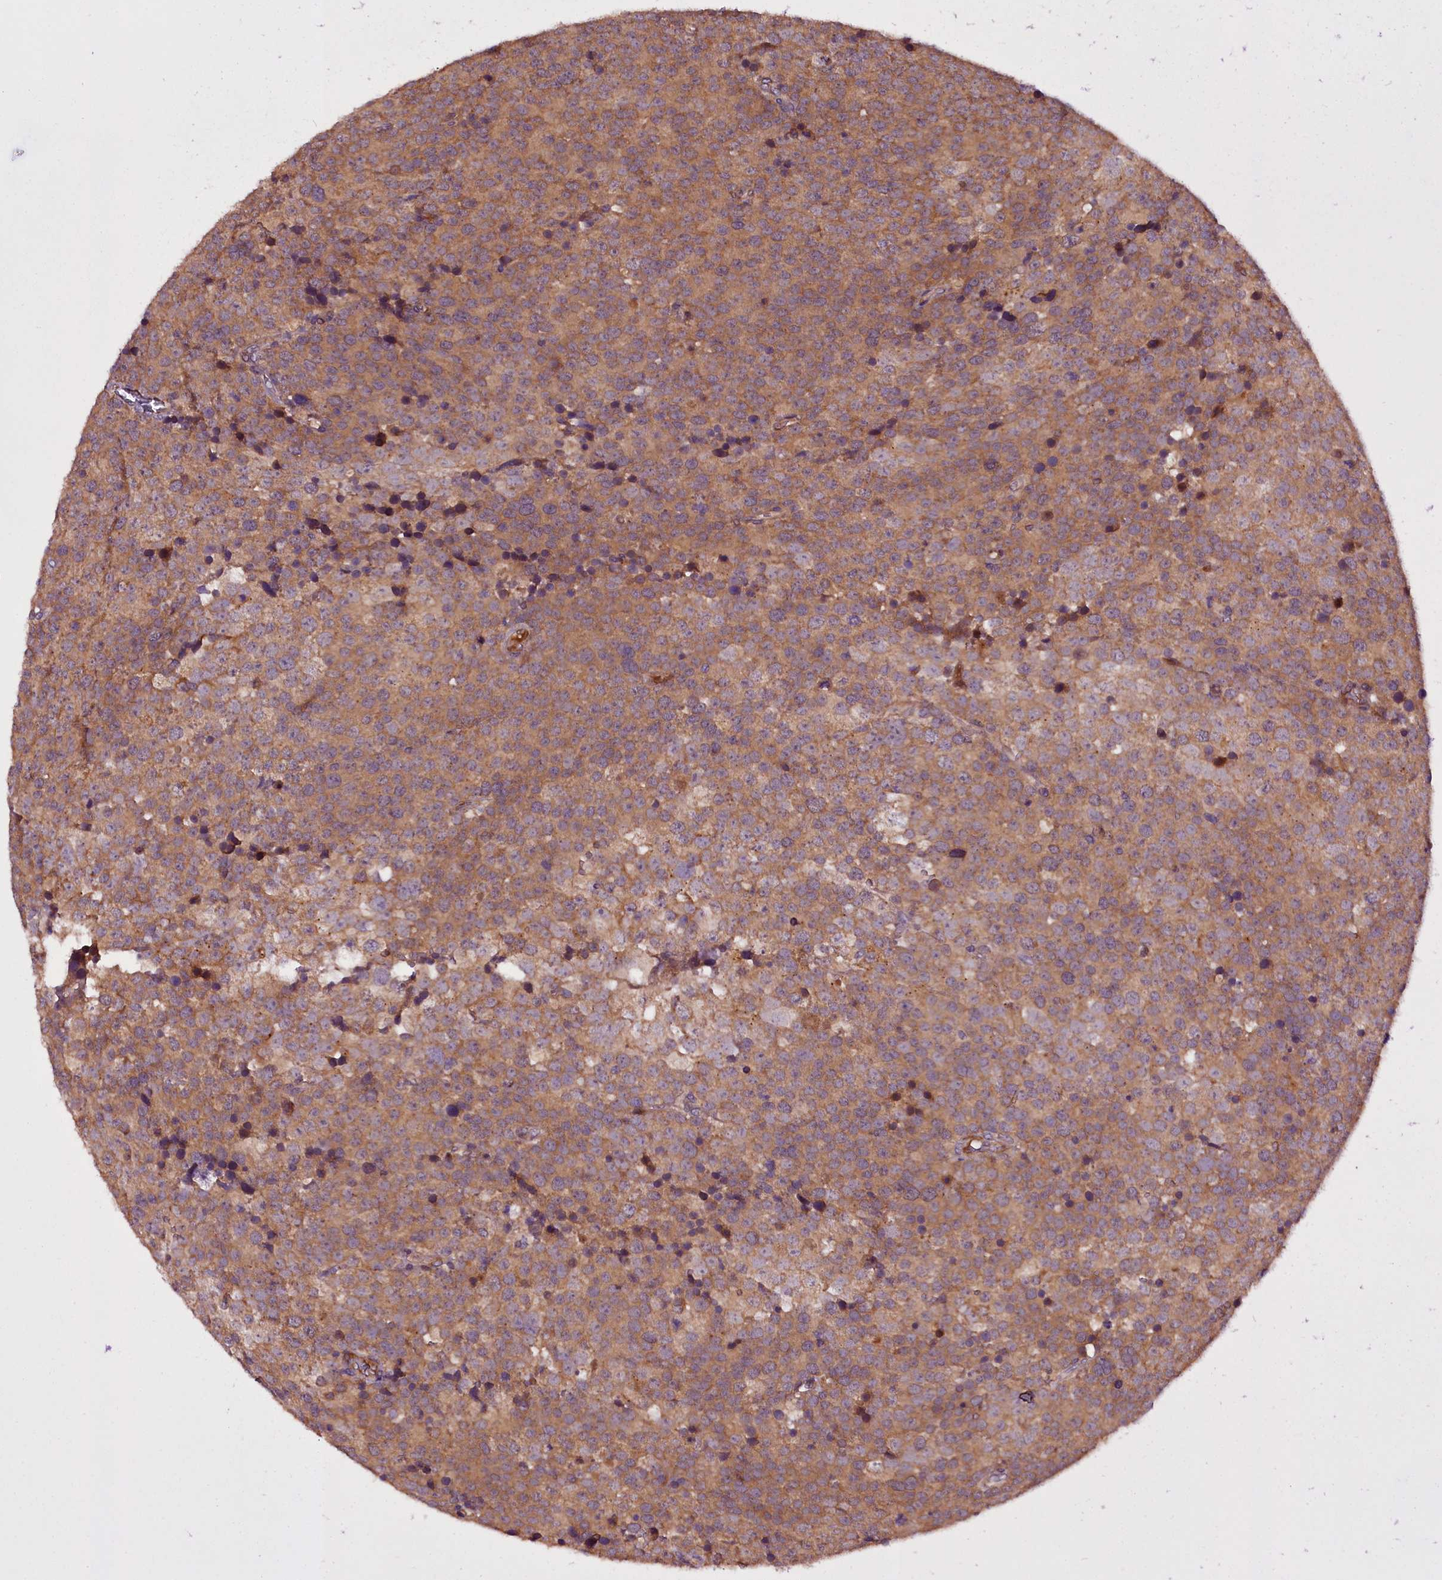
{"staining": {"intensity": "moderate", "quantity": ">75%", "location": "cytoplasmic/membranous"}, "tissue": "testis cancer", "cell_type": "Tumor cells", "image_type": "cancer", "snomed": [{"axis": "morphology", "description": "Seminoma, NOS"}, {"axis": "topography", "description": "Testis"}], "caption": "Tumor cells demonstrate medium levels of moderate cytoplasmic/membranous staining in about >75% of cells in seminoma (testis). The staining was performed using DAB to visualize the protein expression in brown, while the nuclei were stained in blue with hematoxylin (Magnification: 20x).", "gene": "RPUSD2", "patient": {"sex": "male", "age": 71}}